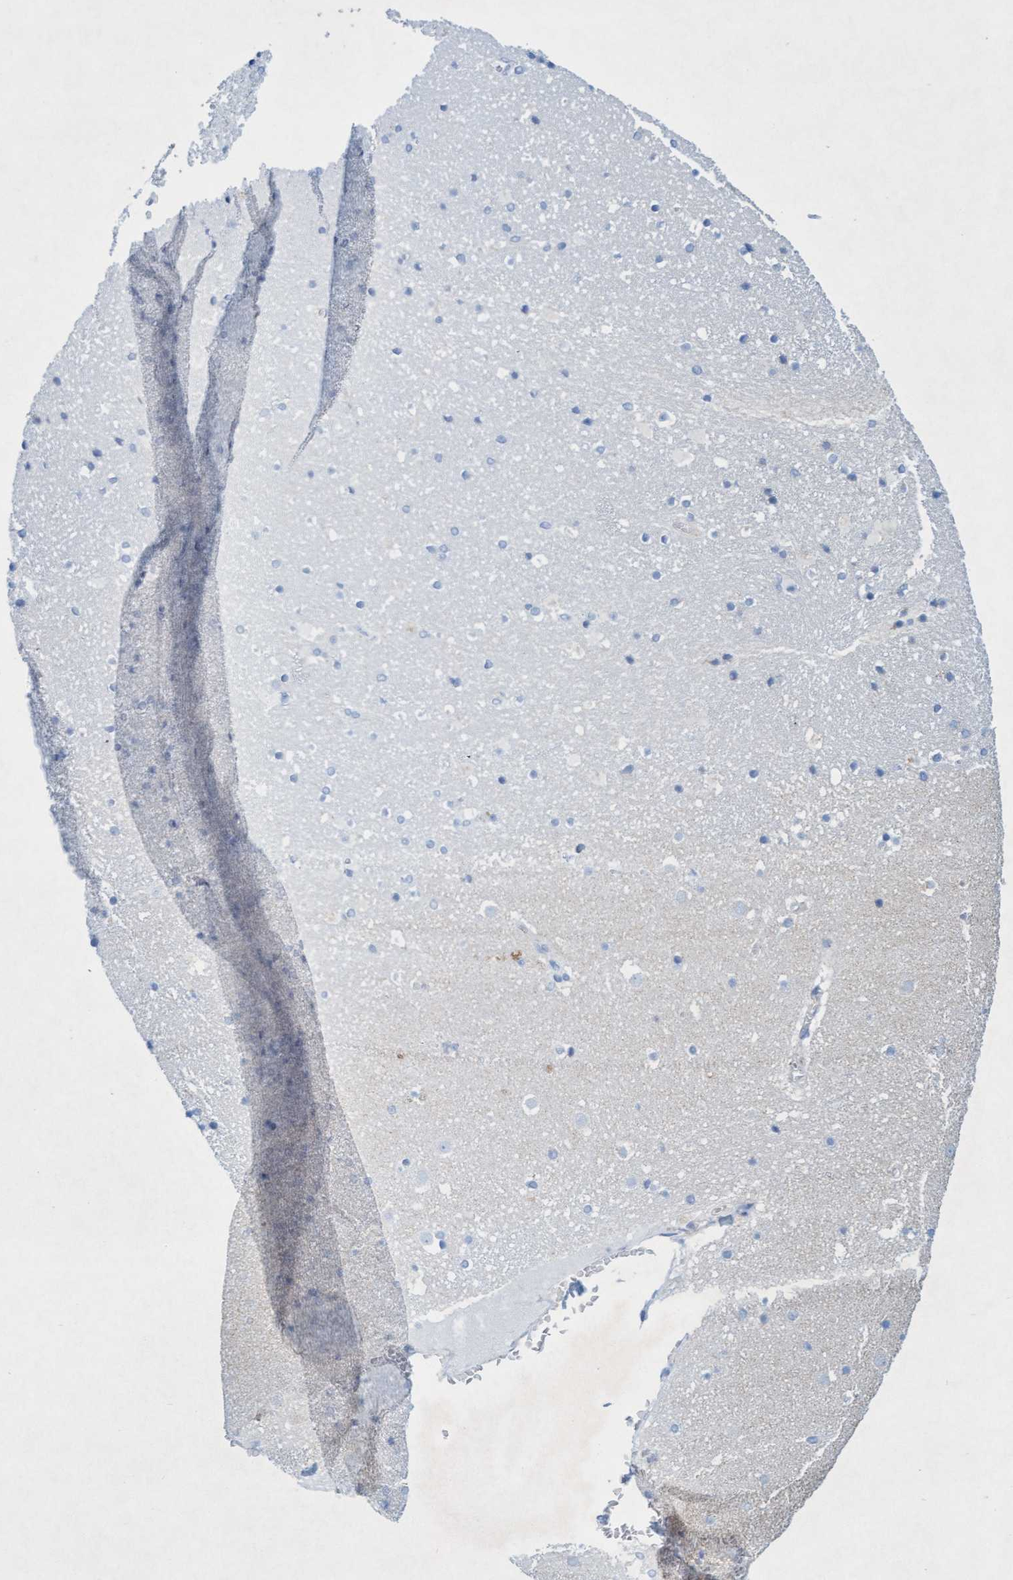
{"staining": {"intensity": "negative", "quantity": "none", "location": "none"}, "tissue": "caudate", "cell_type": "Glial cells", "image_type": "normal", "snomed": [{"axis": "morphology", "description": "Normal tissue, NOS"}, {"axis": "topography", "description": "Lateral ventricle wall"}], "caption": "Caudate stained for a protein using IHC exhibits no staining glial cells.", "gene": "SGSH", "patient": {"sex": "male", "age": 45}}